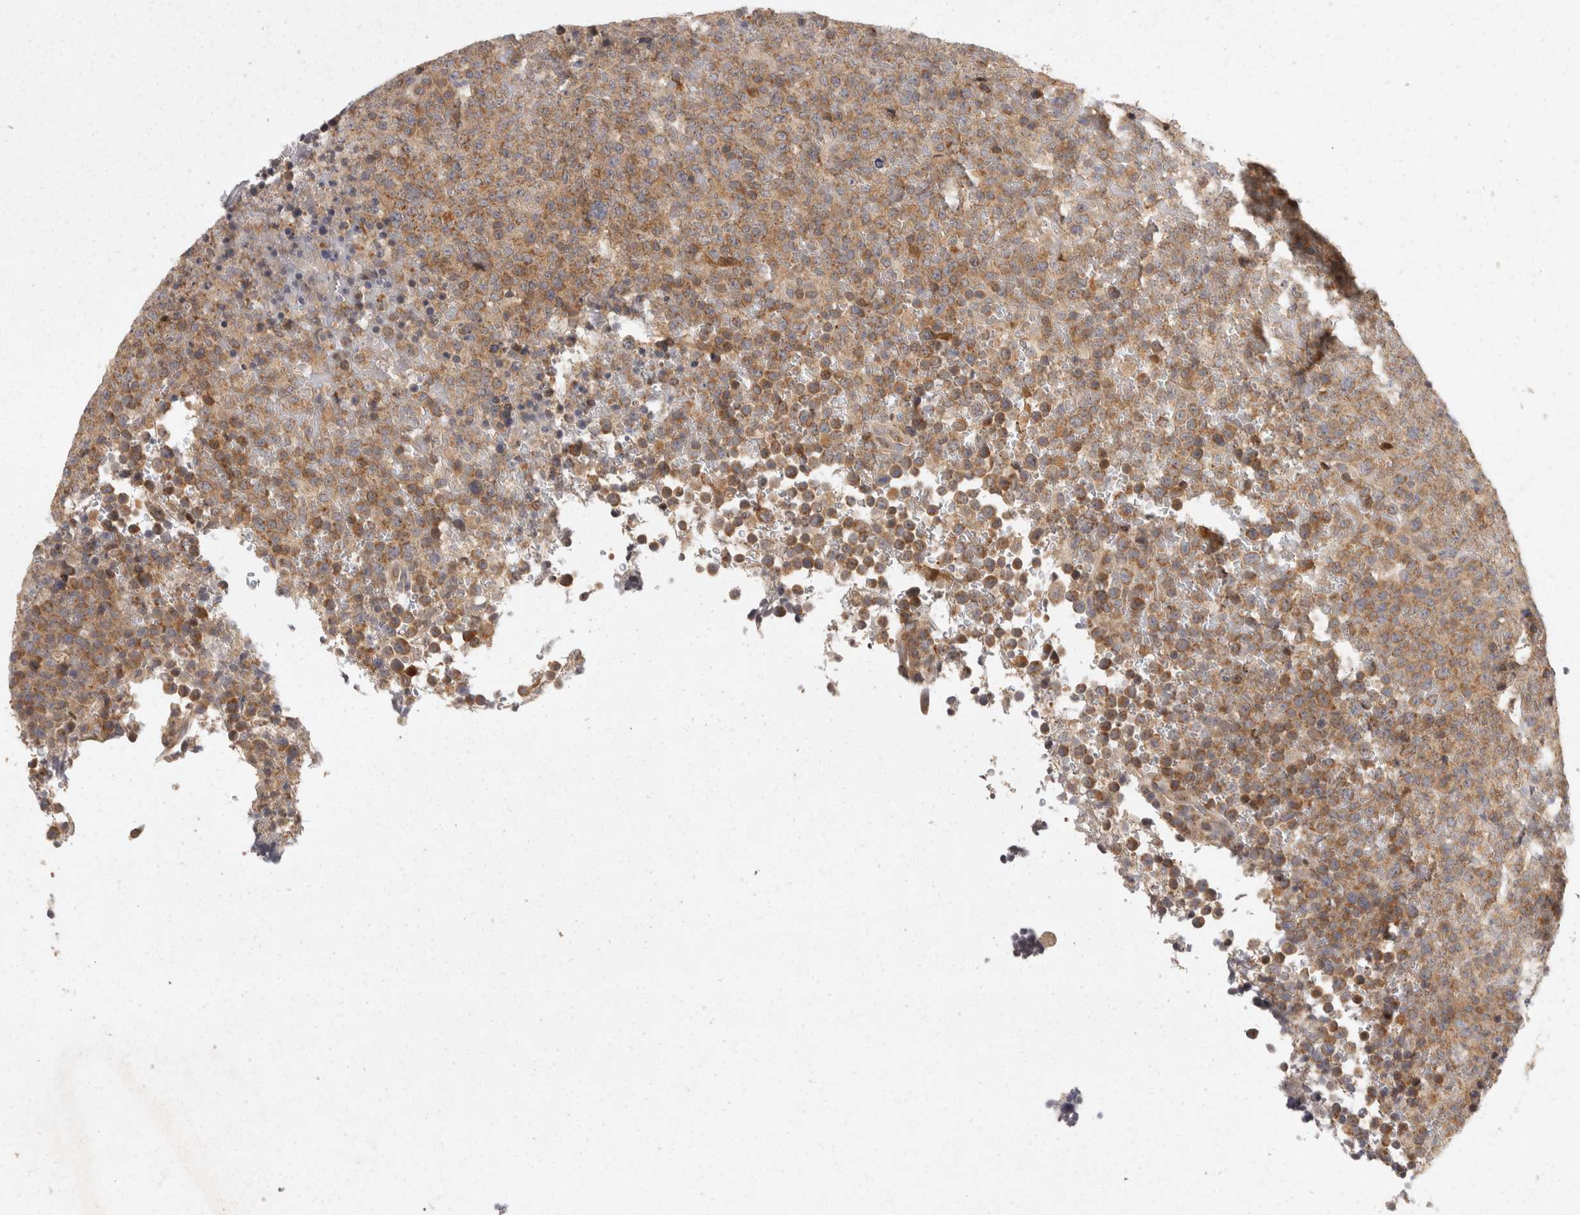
{"staining": {"intensity": "moderate", "quantity": ">75%", "location": "cytoplasmic/membranous"}, "tissue": "lymphoma", "cell_type": "Tumor cells", "image_type": "cancer", "snomed": [{"axis": "morphology", "description": "Malignant lymphoma, non-Hodgkin's type, High grade"}, {"axis": "topography", "description": "Lymph node"}], "caption": "Protein expression analysis of human lymphoma reveals moderate cytoplasmic/membranous positivity in approximately >75% of tumor cells. The staining was performed using DAB (3,3'-diaminobenzidine) to visualize the protein expression in brown, while the nuclei were stained in blue with hematoxylin (Magnification: 20x).", "gene": "ACAT2", "patient": {"sex": "male", "age": 13}}